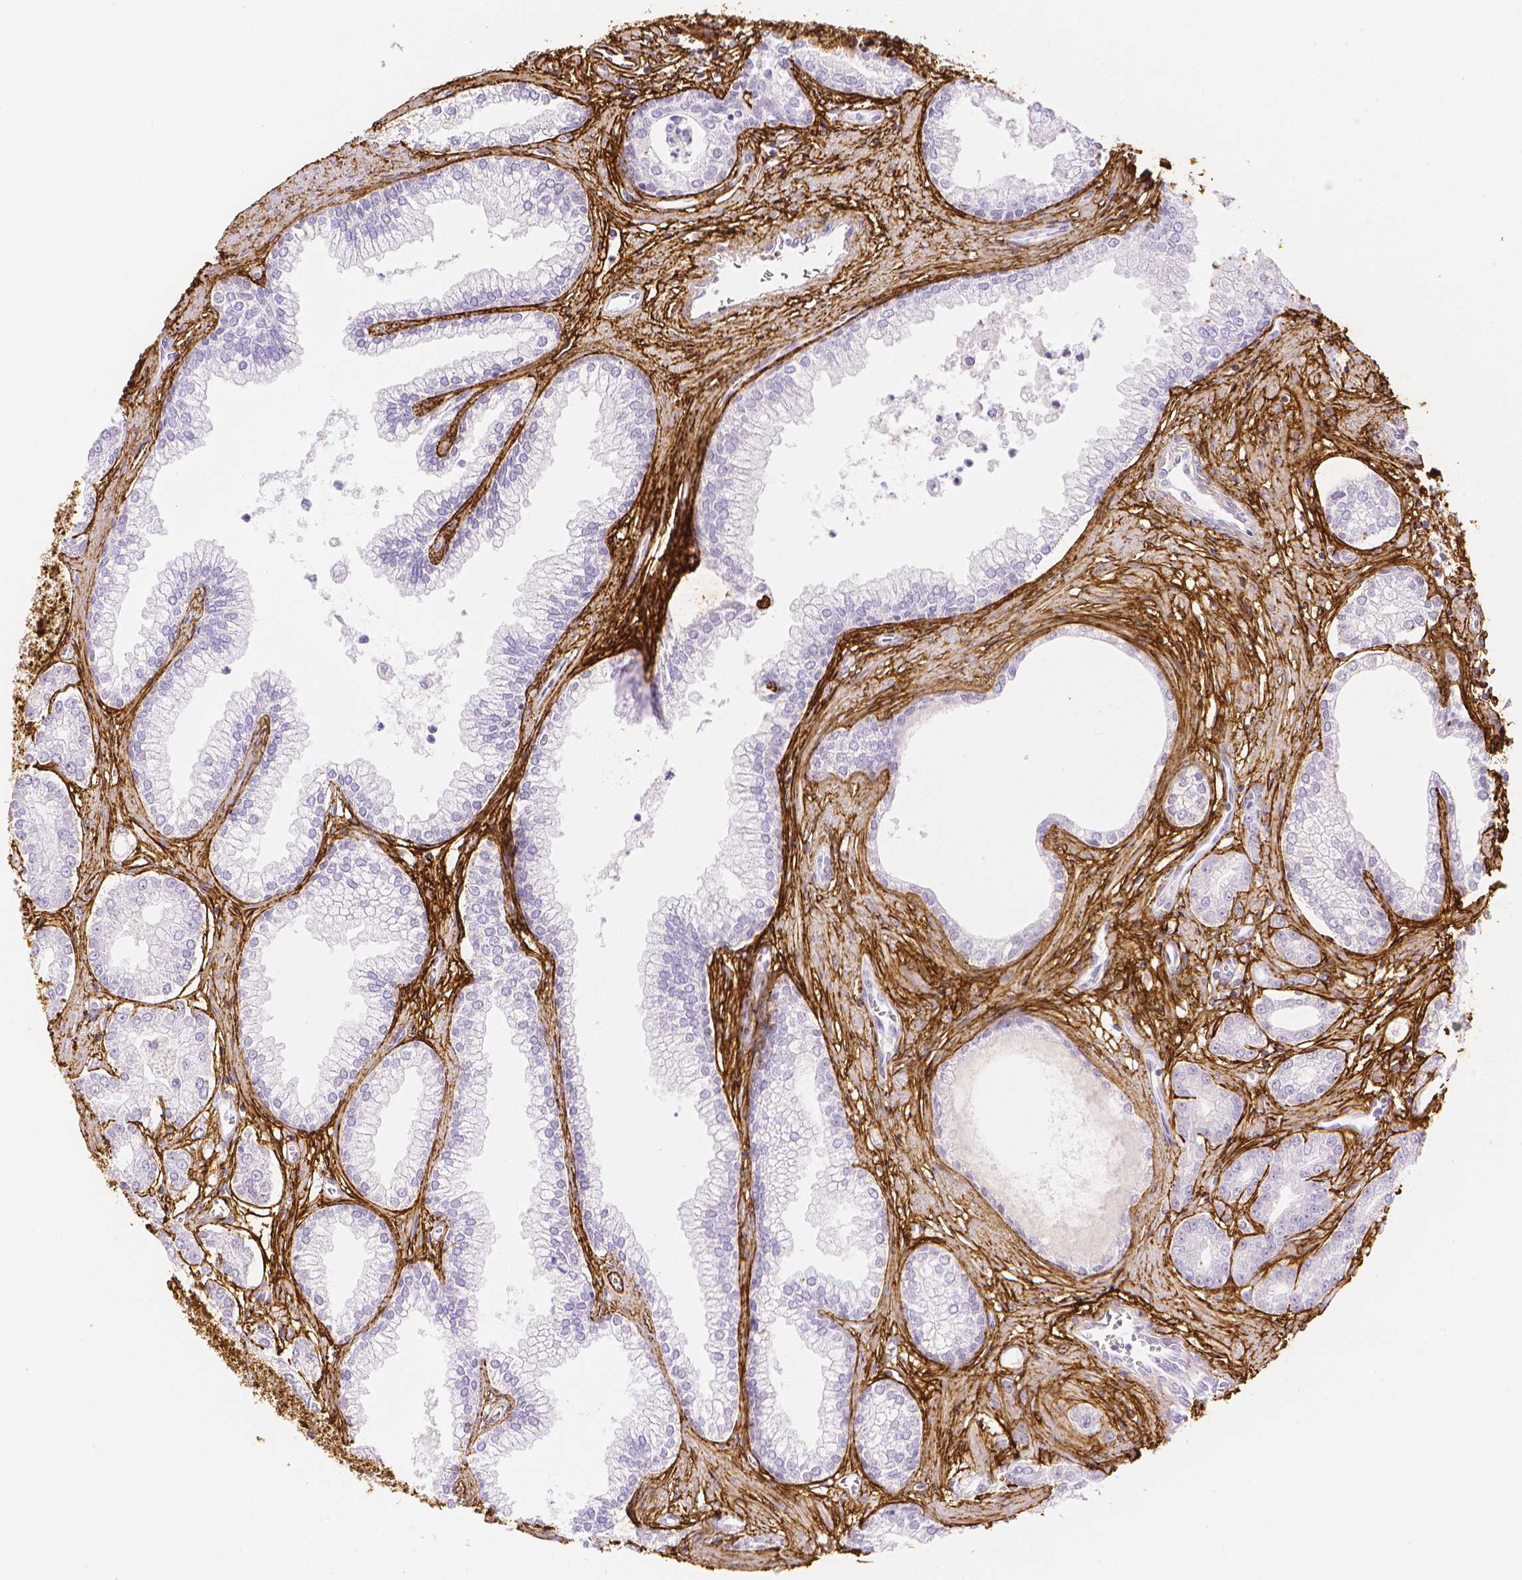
{"staining": {"intensity": "negative", "quantity": "none", "location": "none"}, "tissue": "prostate cancer", "cell_type": "Tumor cells", "image_type": "cancer", "snomed": [{"axis": "morphology", "description": "Adenocarcinoma, NOS"}, {"axis": "topography", "description": "Prostate"}], "caption": "IHC of human prostate cancer reveals no staining in tumor cells. Nuclei are stained in blue.", "gene": "FBN1", "patient": {"sex": "male", "age": 71}}